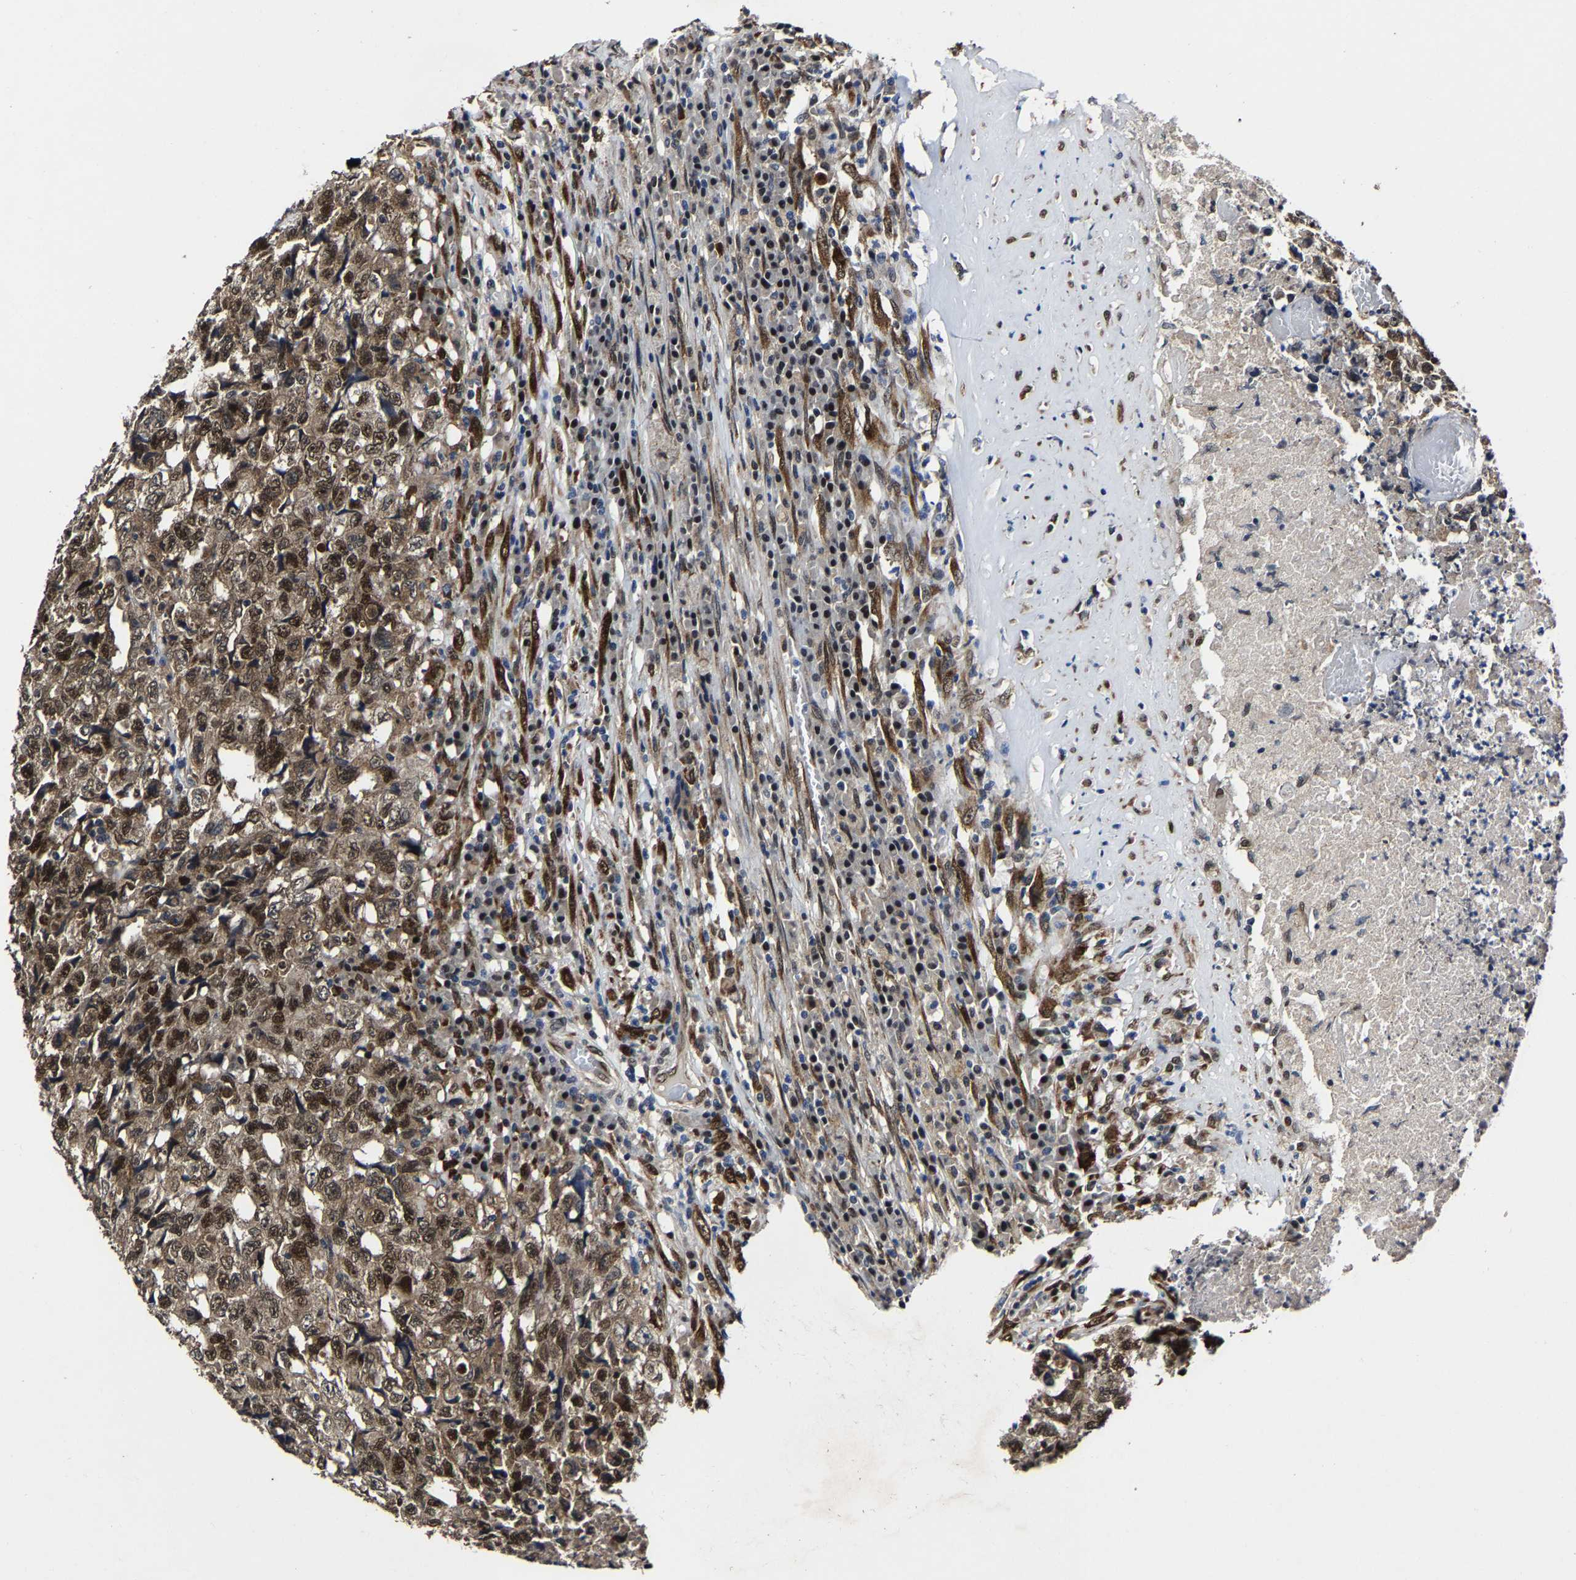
{"staining": {"intensity": "strong", "quantity": ">75%", "location": "cytoplasmic/membranous,nuclear"}, "tissue": "testis cancer", "cell_type": "Tumor cells", "image_type": "cancer", "snomed": [{"axis": "morphology", "description": "Necrosis, NOS"}, {"axis": "morphology", "description": "Carcinoma, Embryonal, NOS"}, {"axis": "topography", "description": "Testis"}], "caption": "Tumor cells demonstrate high levels of strong cytoplasmic/membranous and nuclear positivity in approximately >75% of cells in testis cancer.", "gene": "METTL1", "patient": {"sex": "male", "age": 19}}